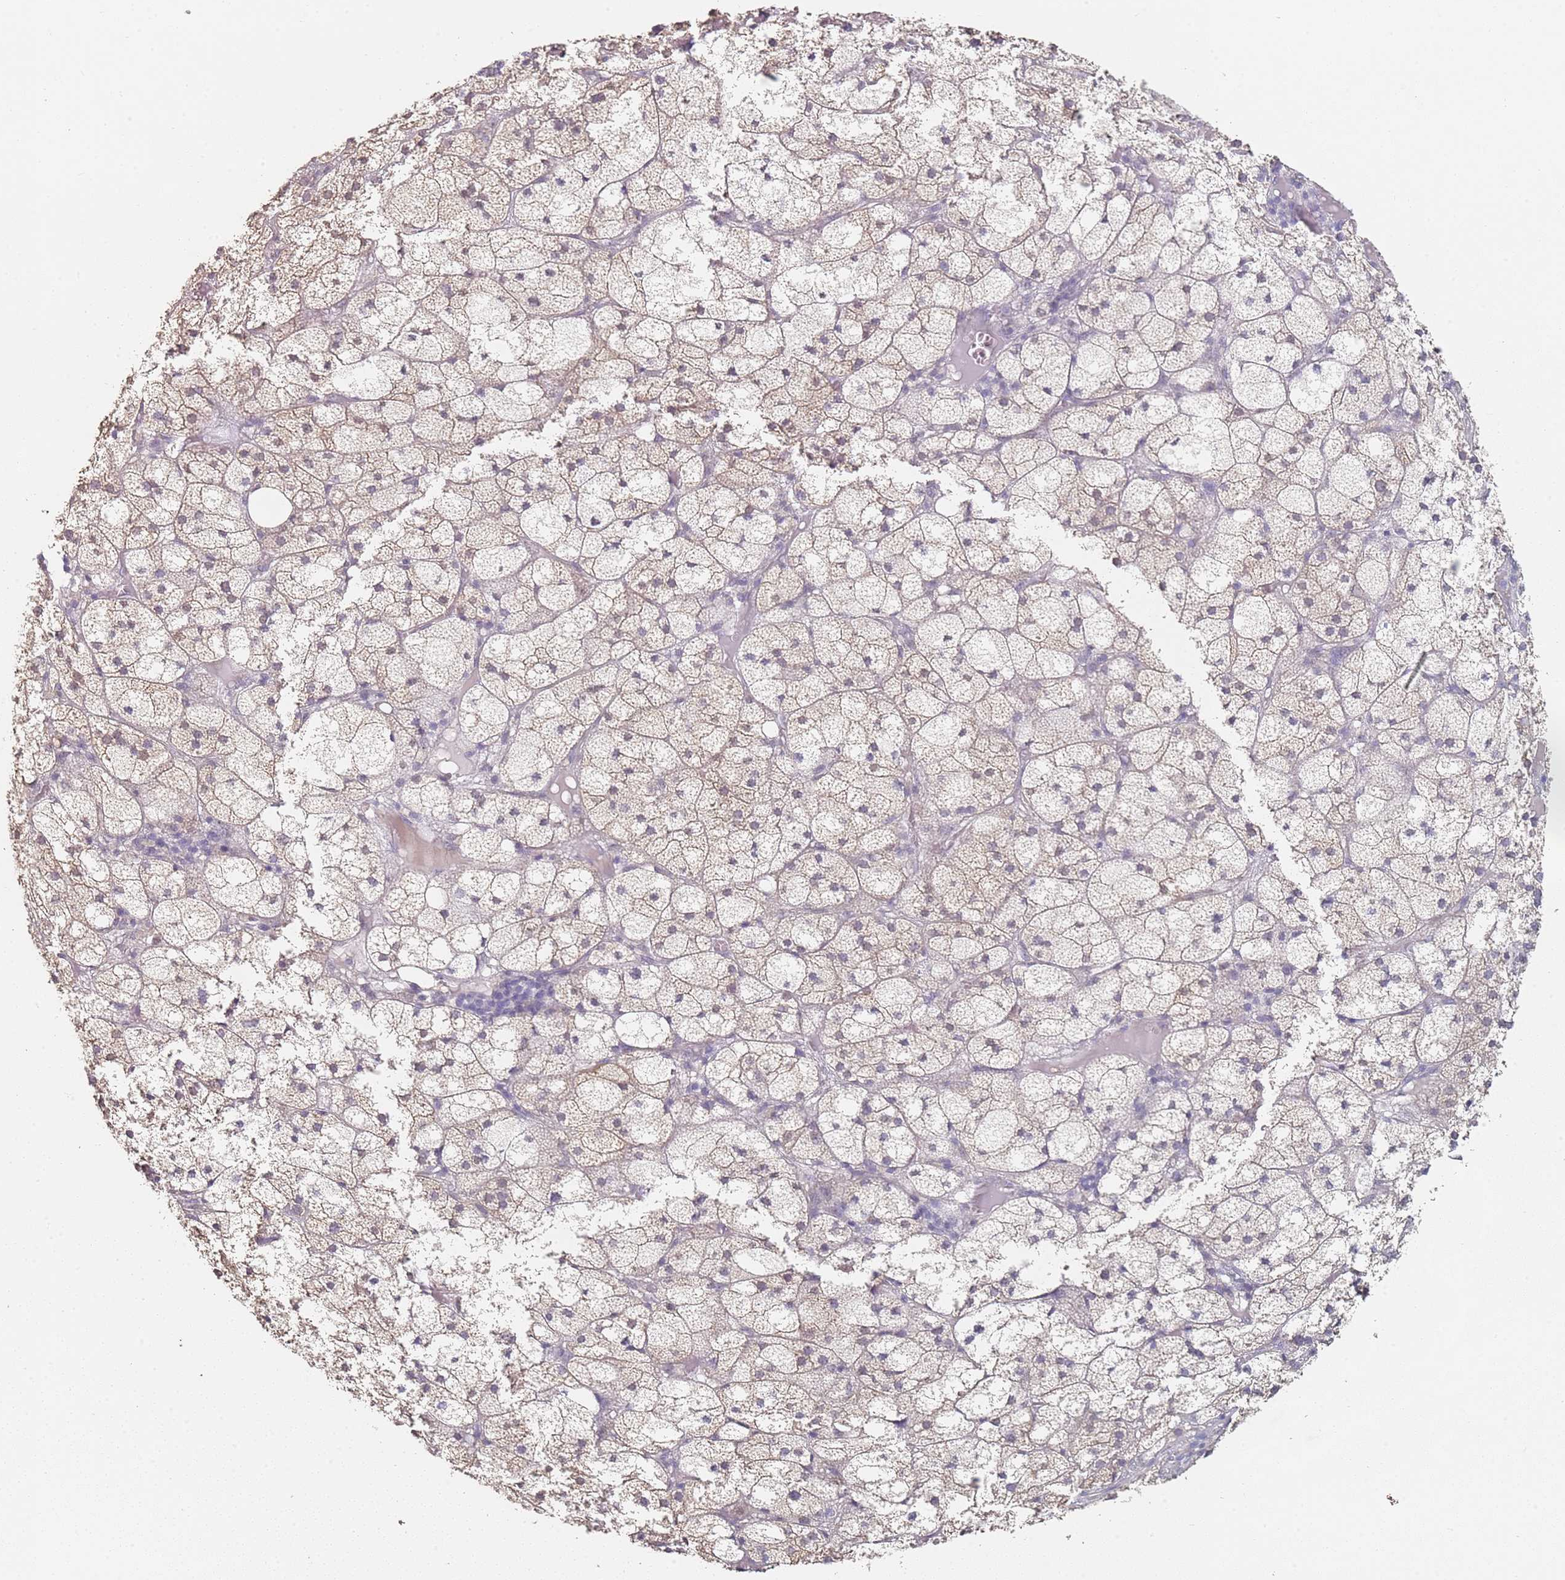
{"staining": {"intensity": "weak", "quantity": "25%-75%", "location": "cytoplasmic/membranous"}, "tissue": "adrenal gland", "cell_type": "Glandular cells", "image_type": "normal", "snomed": [{"axis": "morphology", "description": "Normal tissue, NOS"}, {"axis": "topography", "description": "Adrenal gland"}], "caption": "Adrenal gland stained with a brown dye demonstrates weak cytoplasmic/membranous positive expression in approximately 25%-75% of glandular cells.", "gene": "DNAH11", "patient": {"sex": "female", "age": 61}}